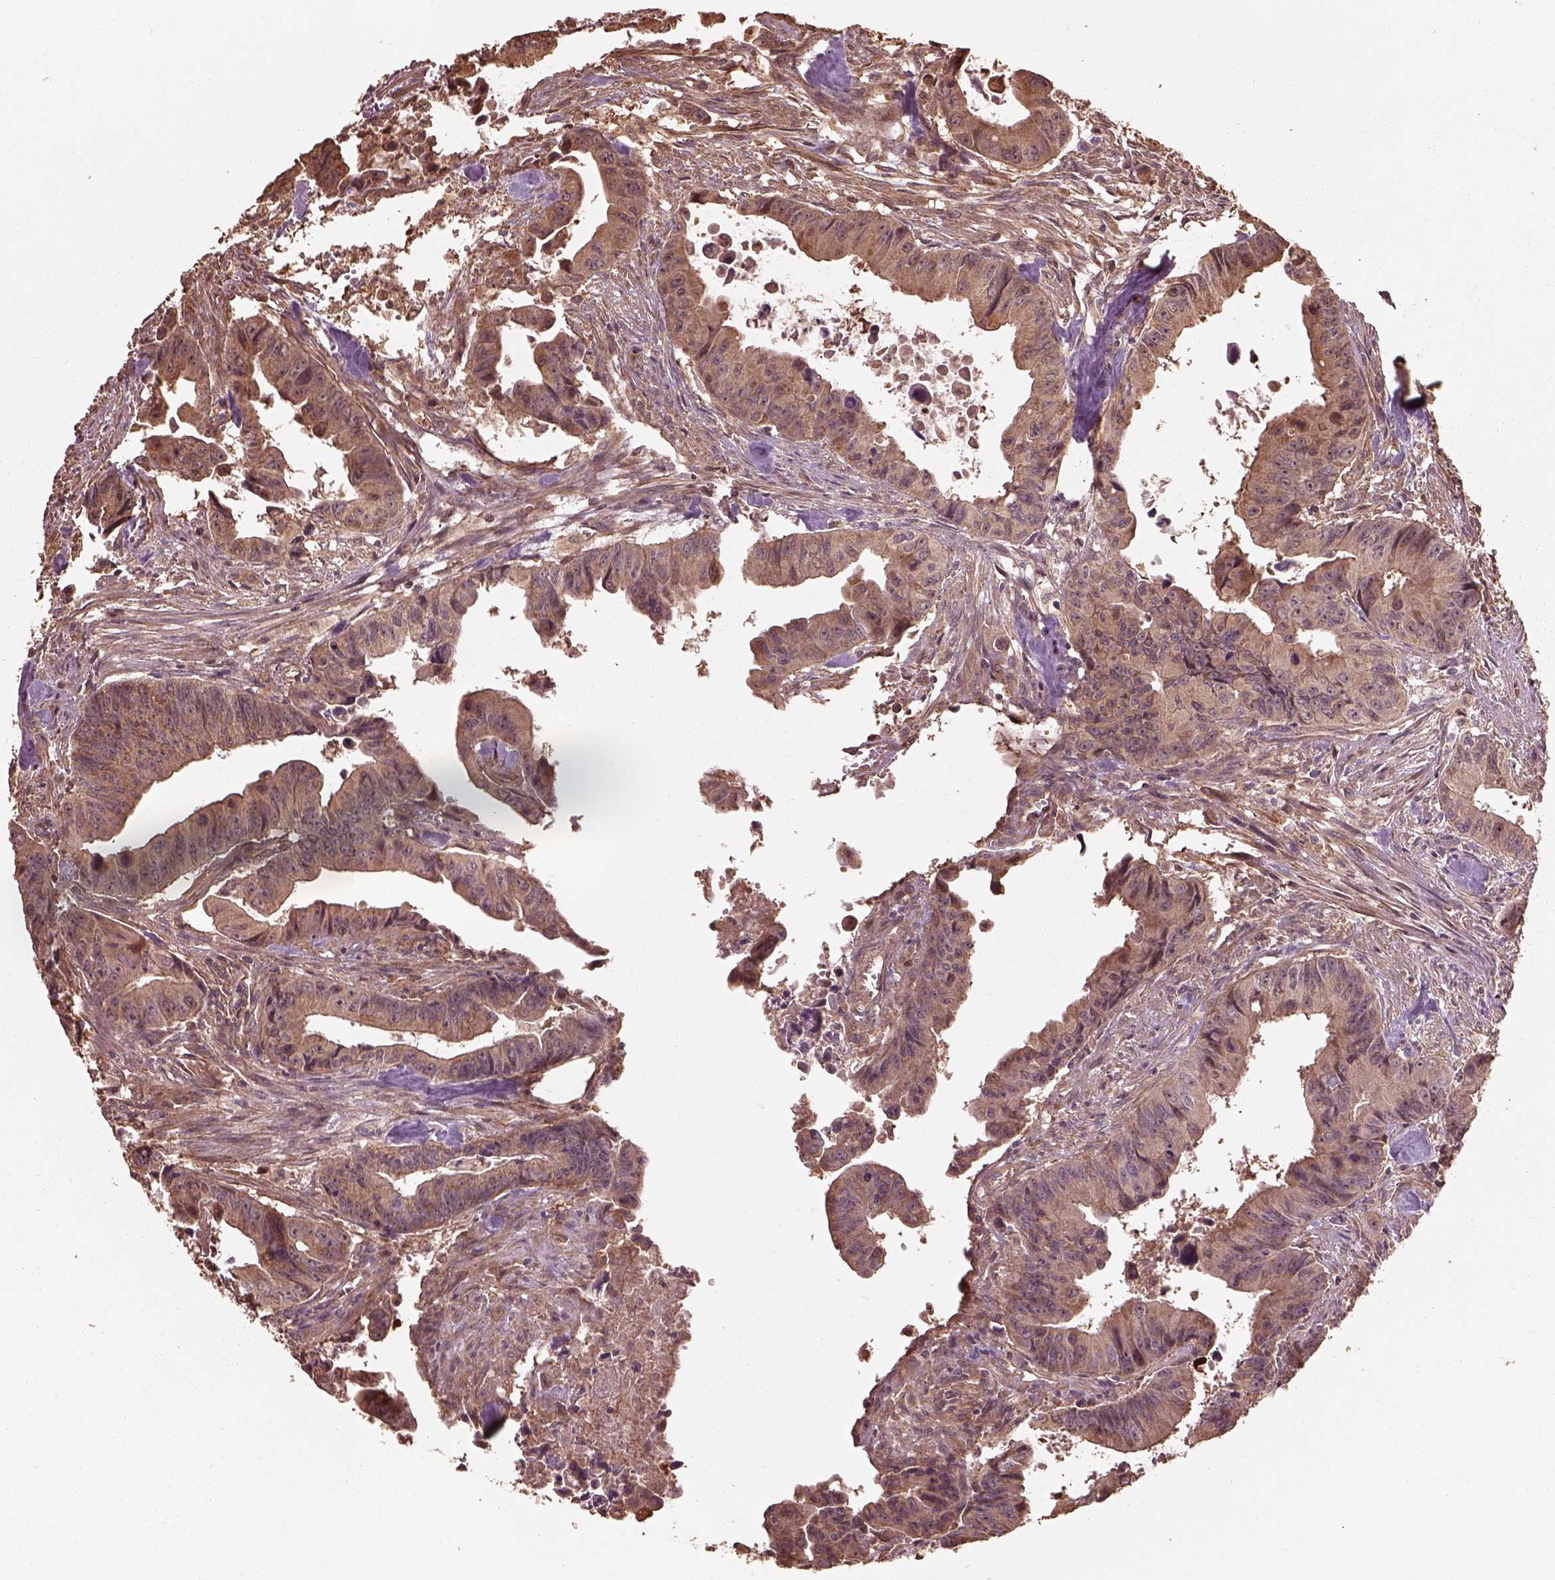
{"staining": {"intensity": "moderate", "quantity": ">75%", "location": "cytoplasmic/membranous"}, "tissue": "colorectal cancer", "cell_type": "Tumor cells", "image_type": "cancer", "snomed": [{"axis": "morphology", "description": "Adenocarcinoma, NOS"}, {"axis": "topography", "description": "Colon"}], "caption": "Tumor cells exhibit moderate cytoplasmic/membranous staining in approximately >75% of cells in colorectal cancer. Ihc stains the protein of interest in brown and the nuclei are stained blue.", "gene": "METTL4", "patient": {"sex": "female", "age": 87}}